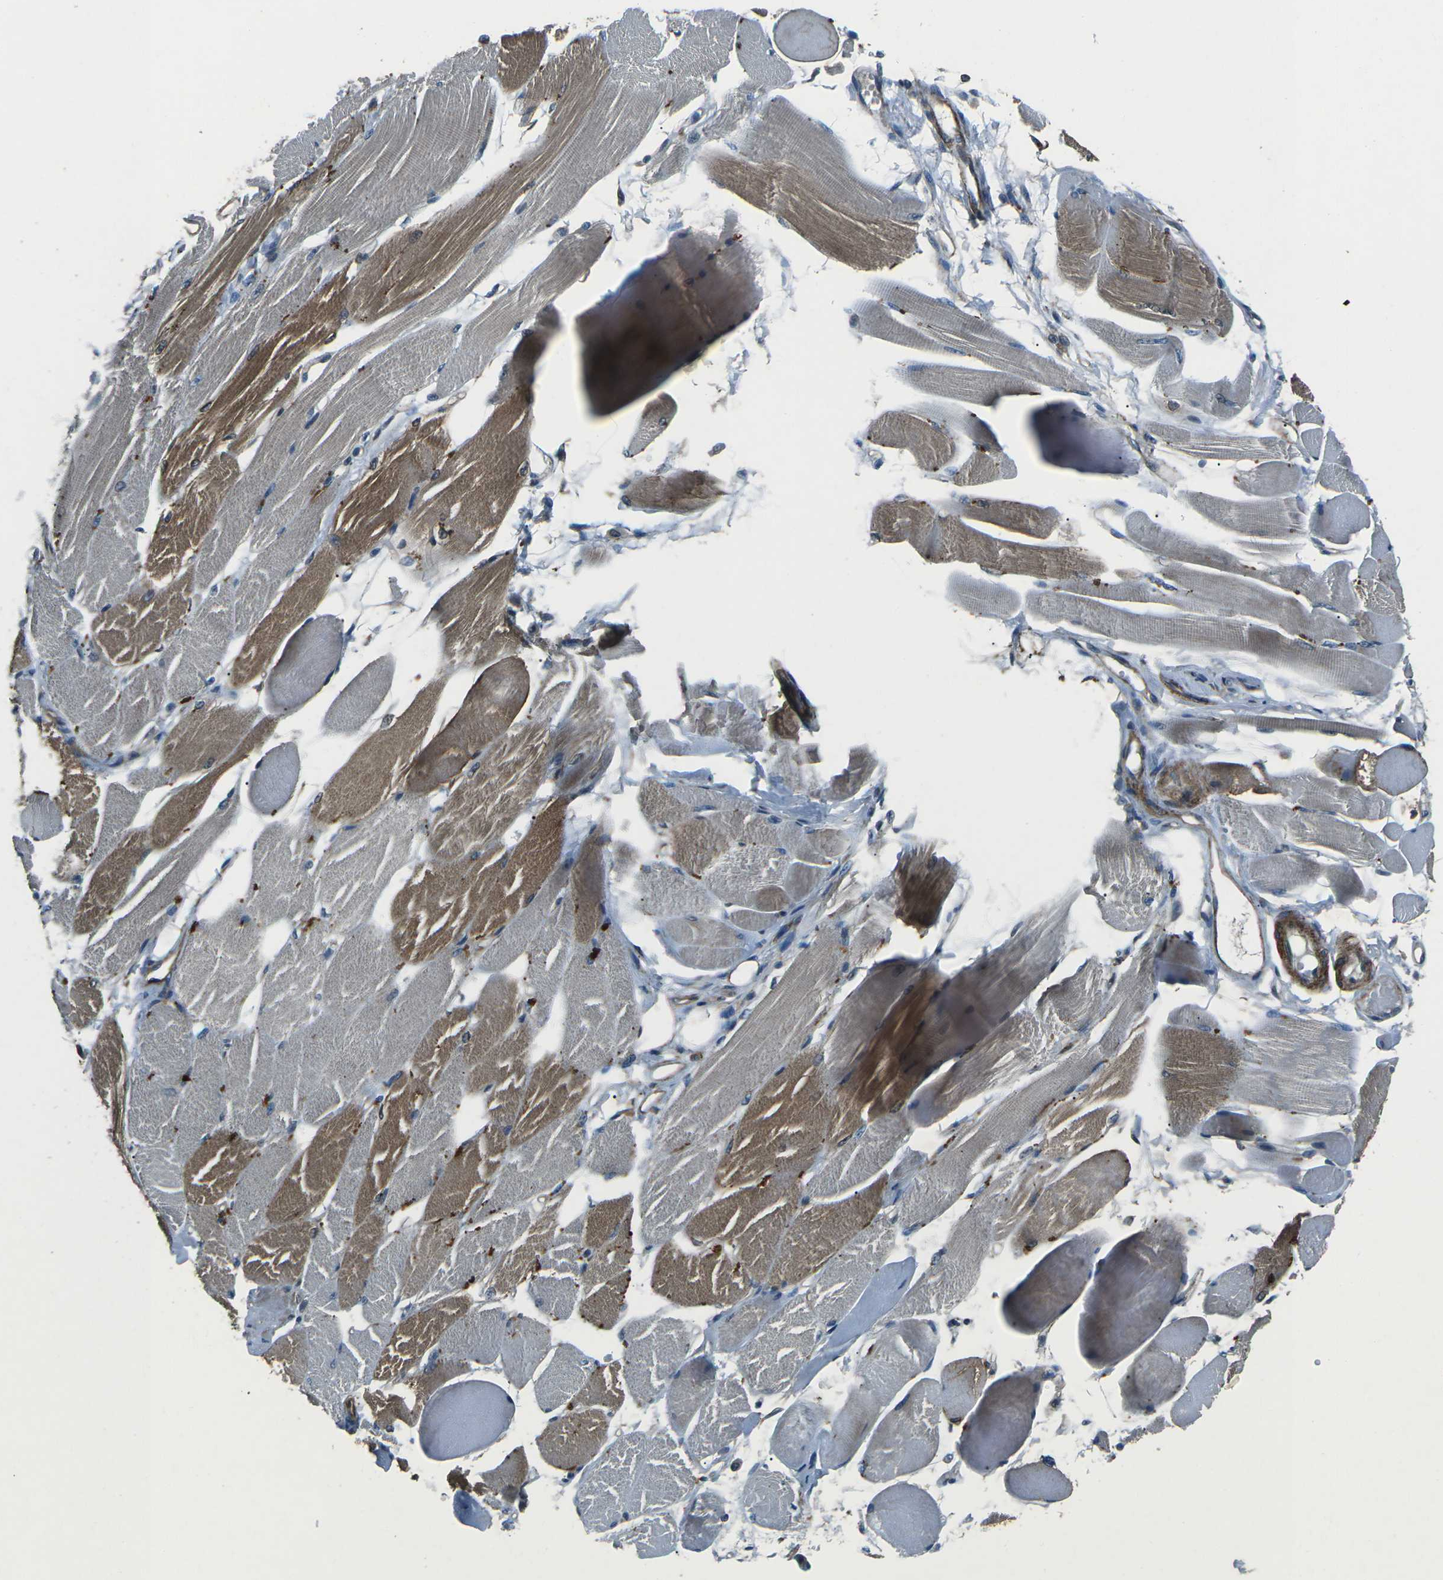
{"staining": {"intensity": "moderate", "quantity": ">75%", "location": "cytoplasmic/membranous"}, "tissue": "skeletal muscle", "cell_type": "Myocytes", "image_type": "normal", "snomed": [{"axis": "morphology", "description": "Normal tissue, NOS"}, {"axis": "topography", "description": "Skeletal muscle"}, {"axis": "topography", "description": "Peripheral nerve tissue"}], "caption": "The photomicrograph shows immunohistochemical staining of normal skeletal muscle. There is moderate cytoplasmic/membranous positivity is appreciated in approximately >75% of myocytes.", "gene": "AFAP1", "patient": {"sex": "female", "age": 84}}